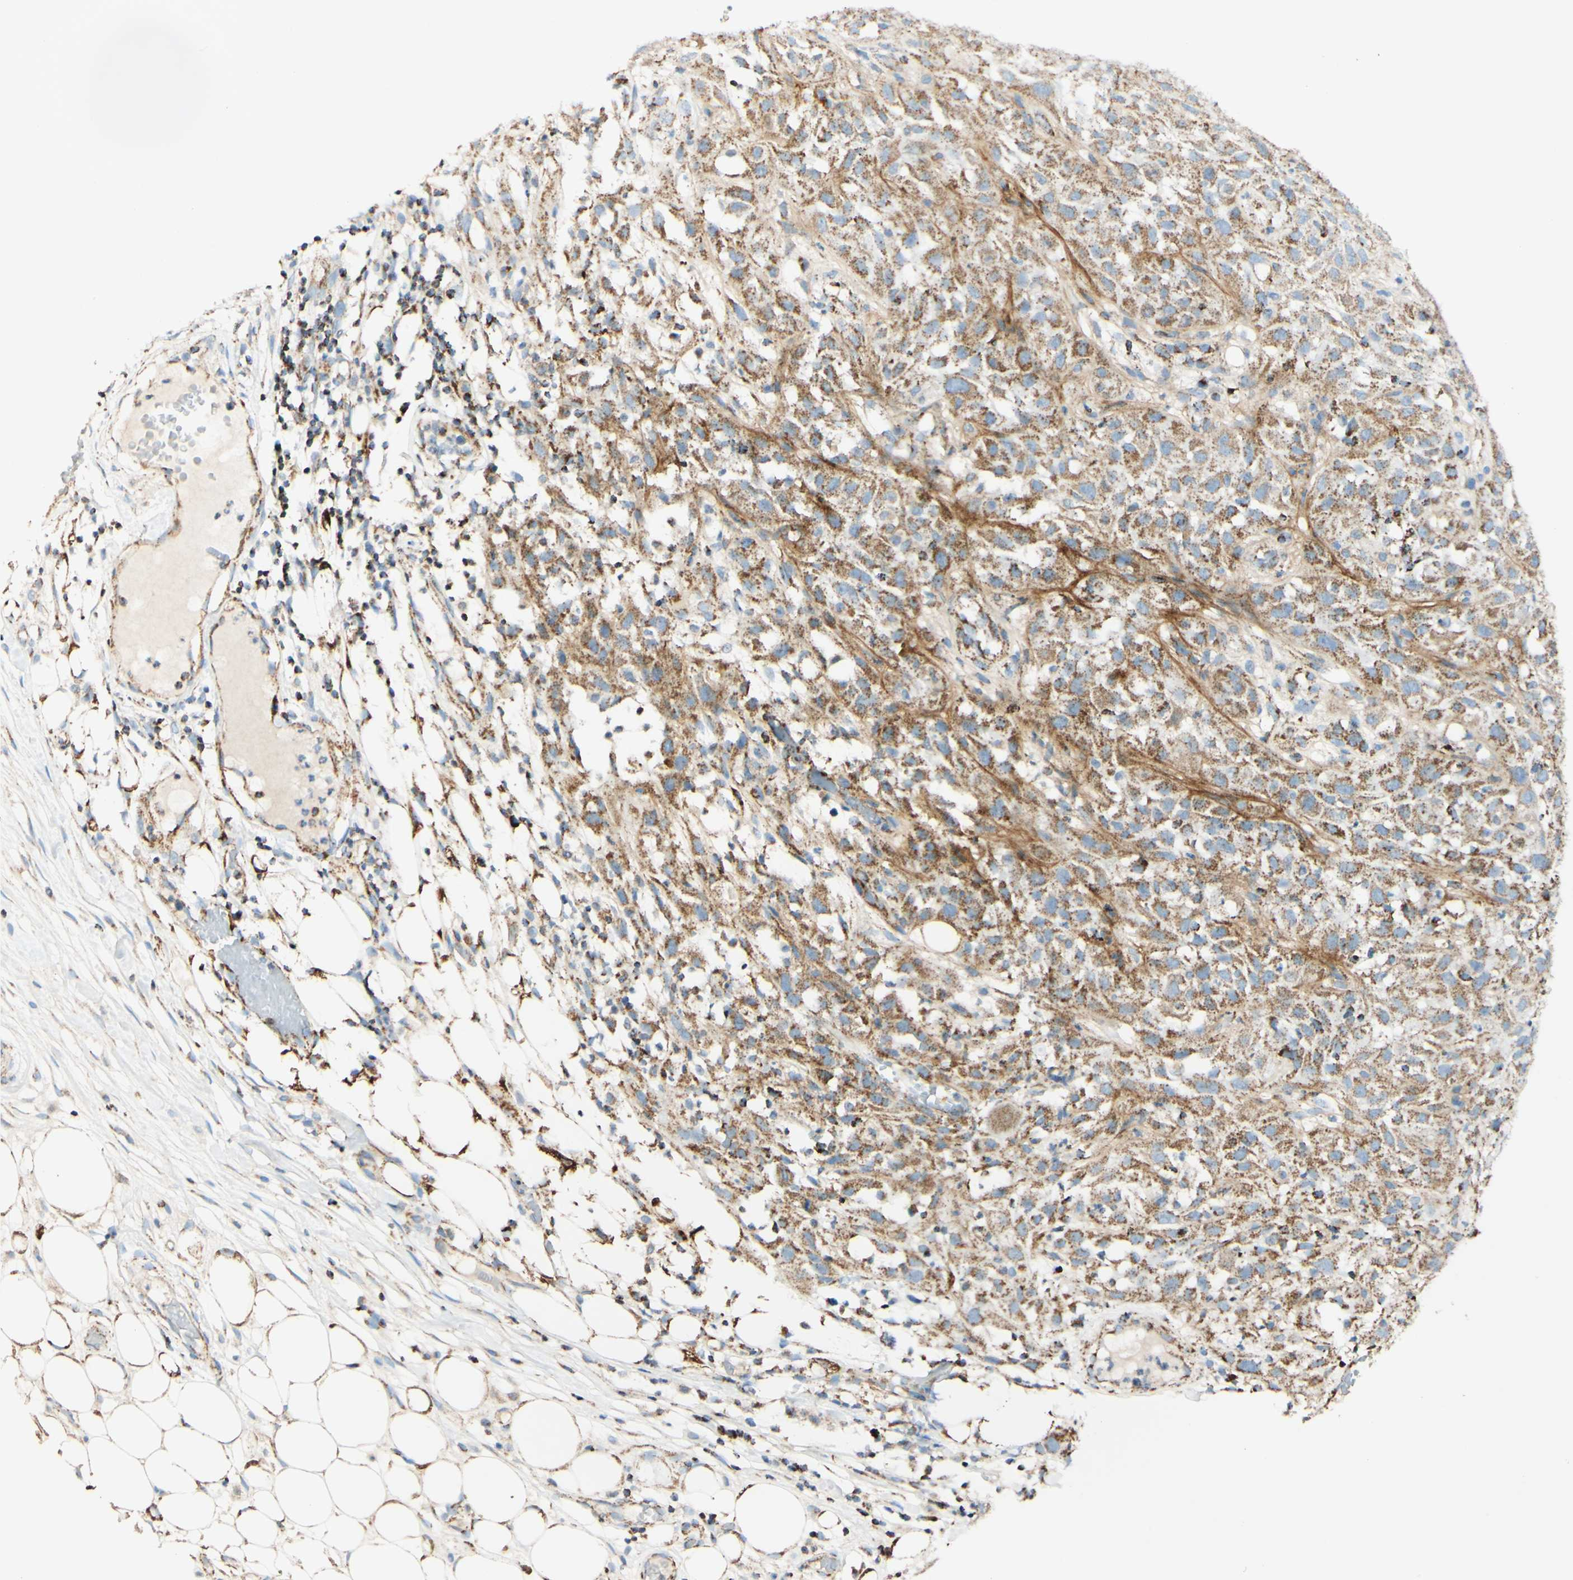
{"staining": {"intensity": "moderate", "quantity": ">75%", "location": "cytoplasmic/membranous"}, "tissue": "skin cancer", "cell_type": "Tumor cells", "image_type": "cancer", "snomed": [{"axis": "morphology", "description": "Squamous cell carcinoma, NOS"}, {"axis": "topography", "description": "Skin"}], "caption": "Brown immunohistochemical staining in human squamous cell carcinoma (skin) shows moderate cytoplasmic/membranous staining in approximately >75% of tumor cells. Using DAB (brown) and hematoxylin (blue) stains, captured at high magnification using brightfield microscopy.", "gene": "OXCT1", "patient": {"sex": "male", "age": 75}}